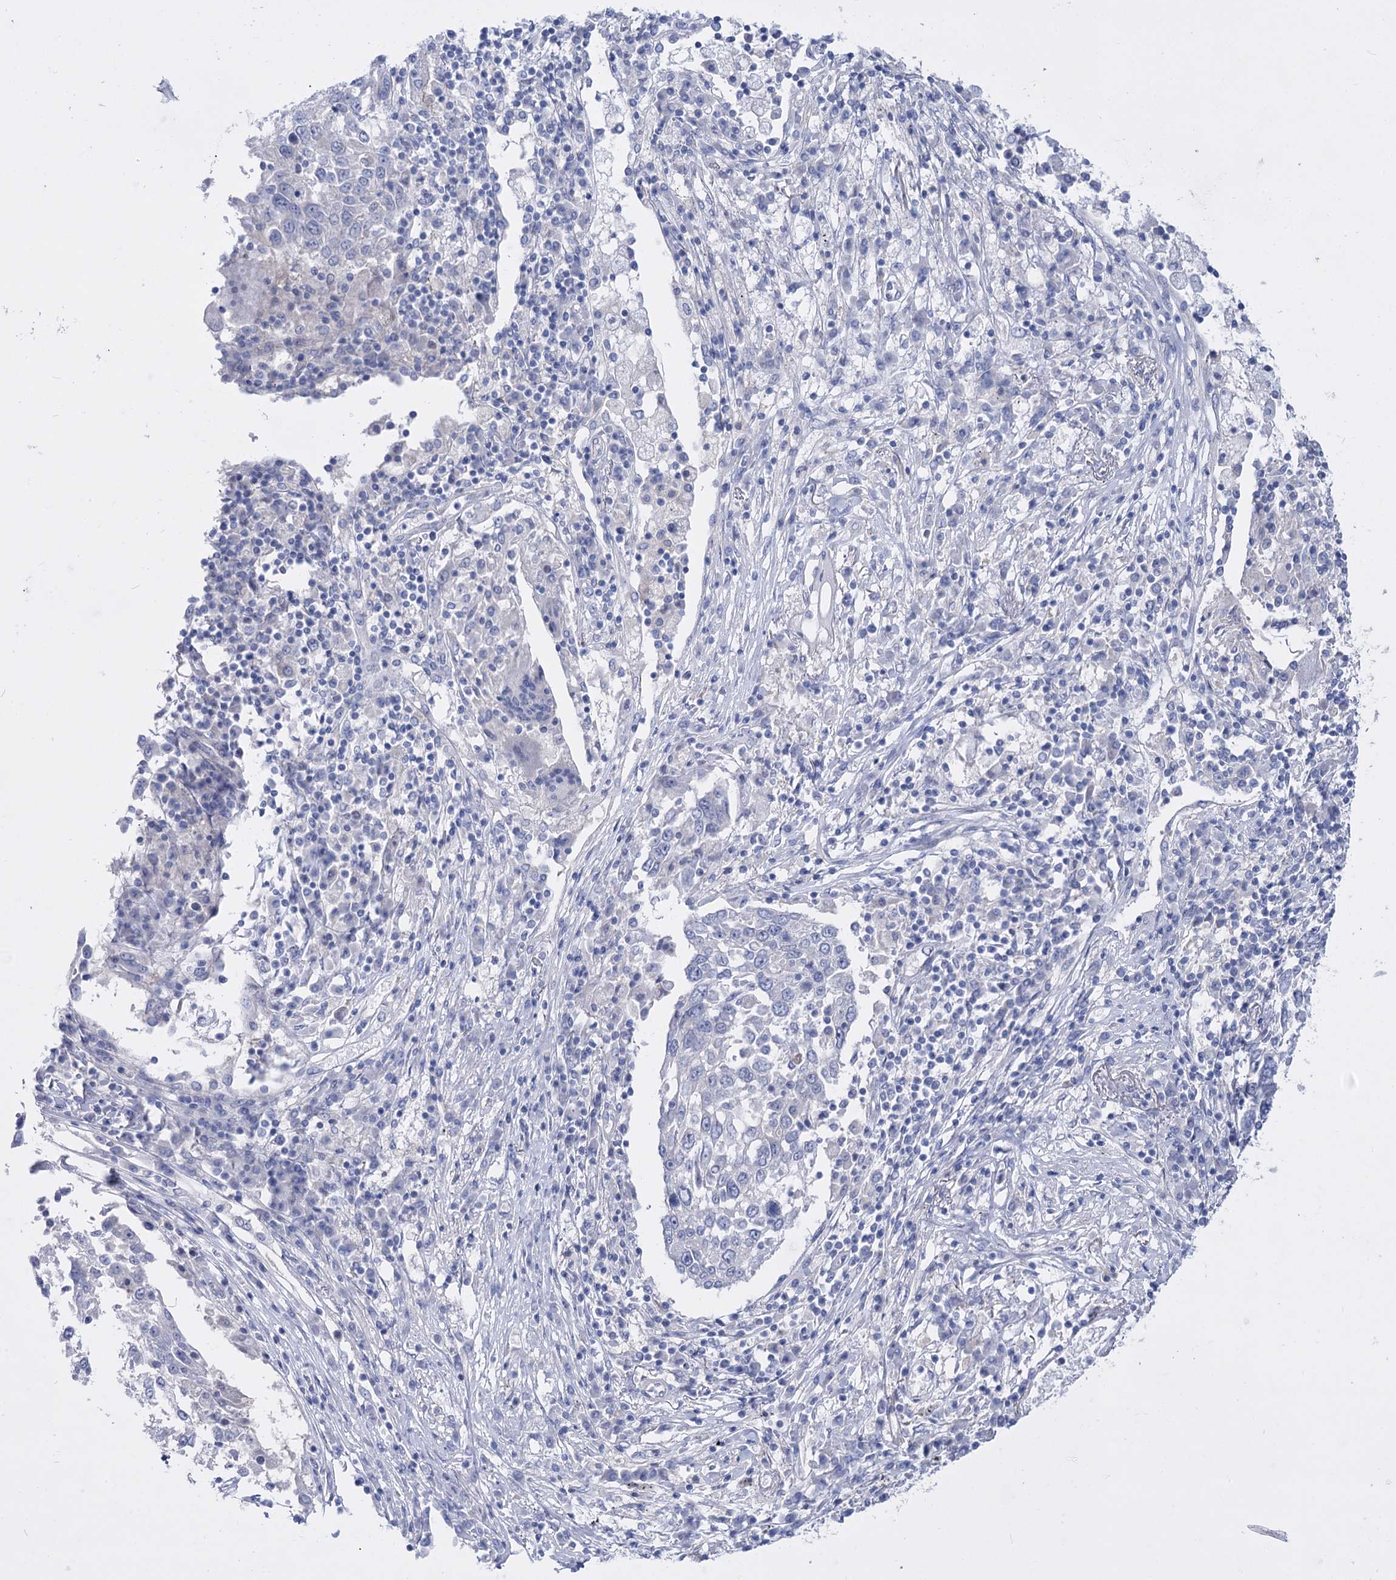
{"staining": {"intensity": "negative", "quantity": "none", "location": "none"}, "tissue": "lung cancer", "cell_type": "Tumor cells", "image_type": "cancer", "snomed": [{"axis": "morphology", "description": "Squamous cell carcinoma, NOS"}, {"axis": "topography", "description": "Lung"}], "caption": "There is no significant expression in tumor cells of lung cancer (squamous cell carcinoma). Brightfield microscopy of IHC stained with DAB (3,3'-diaminobenzidine) (brown) and hematoxylin (blue), captured at high magnification.", "gene": "LRRC34", "patient": {"sex": "male", "age": 65}}